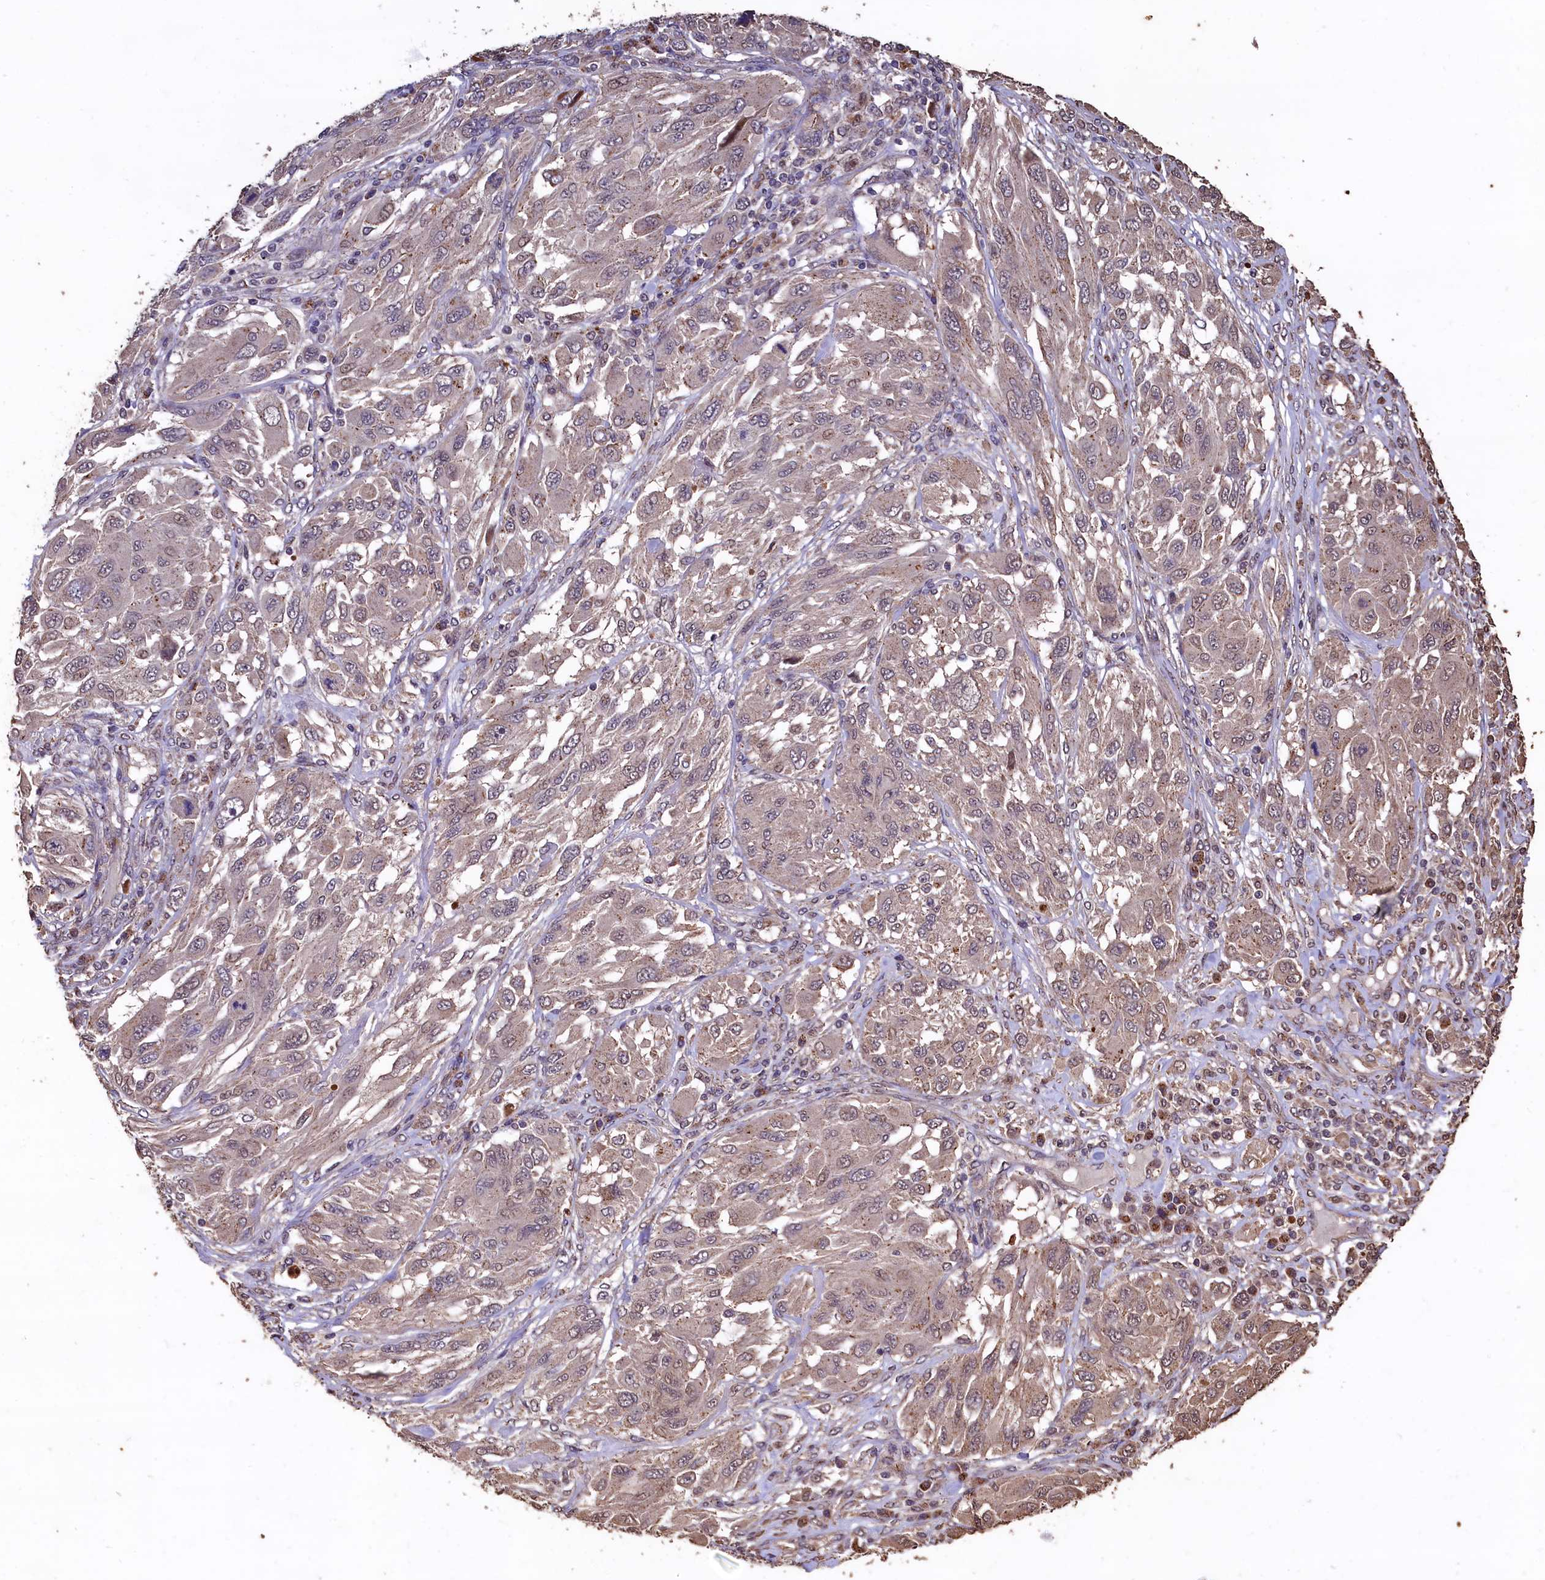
{"staining": {"intensity": "weak", "quantity": "<25%", "location": "cytoplasmic/membranous"}, "tissue": "melanoma", "cell_type": "Tumor cells", "image_type": "cancer", "snomed": [{"axis": "morphology", "description": "Malignant melanoma, NOS"}, {"axis": "topography", "description": "Skin"}], "caption": "Tumor cells are negative for protein expression in human melanoma. (Stains: DAB (3,3'-diaminobenzidine) immunohistochemistry (IHC) with hematoxylin counter stain, Microscopy: brightfield microscopy at high magnification).", "gene": "LSM4", "patient": {"sex": "female", "age": 91}}